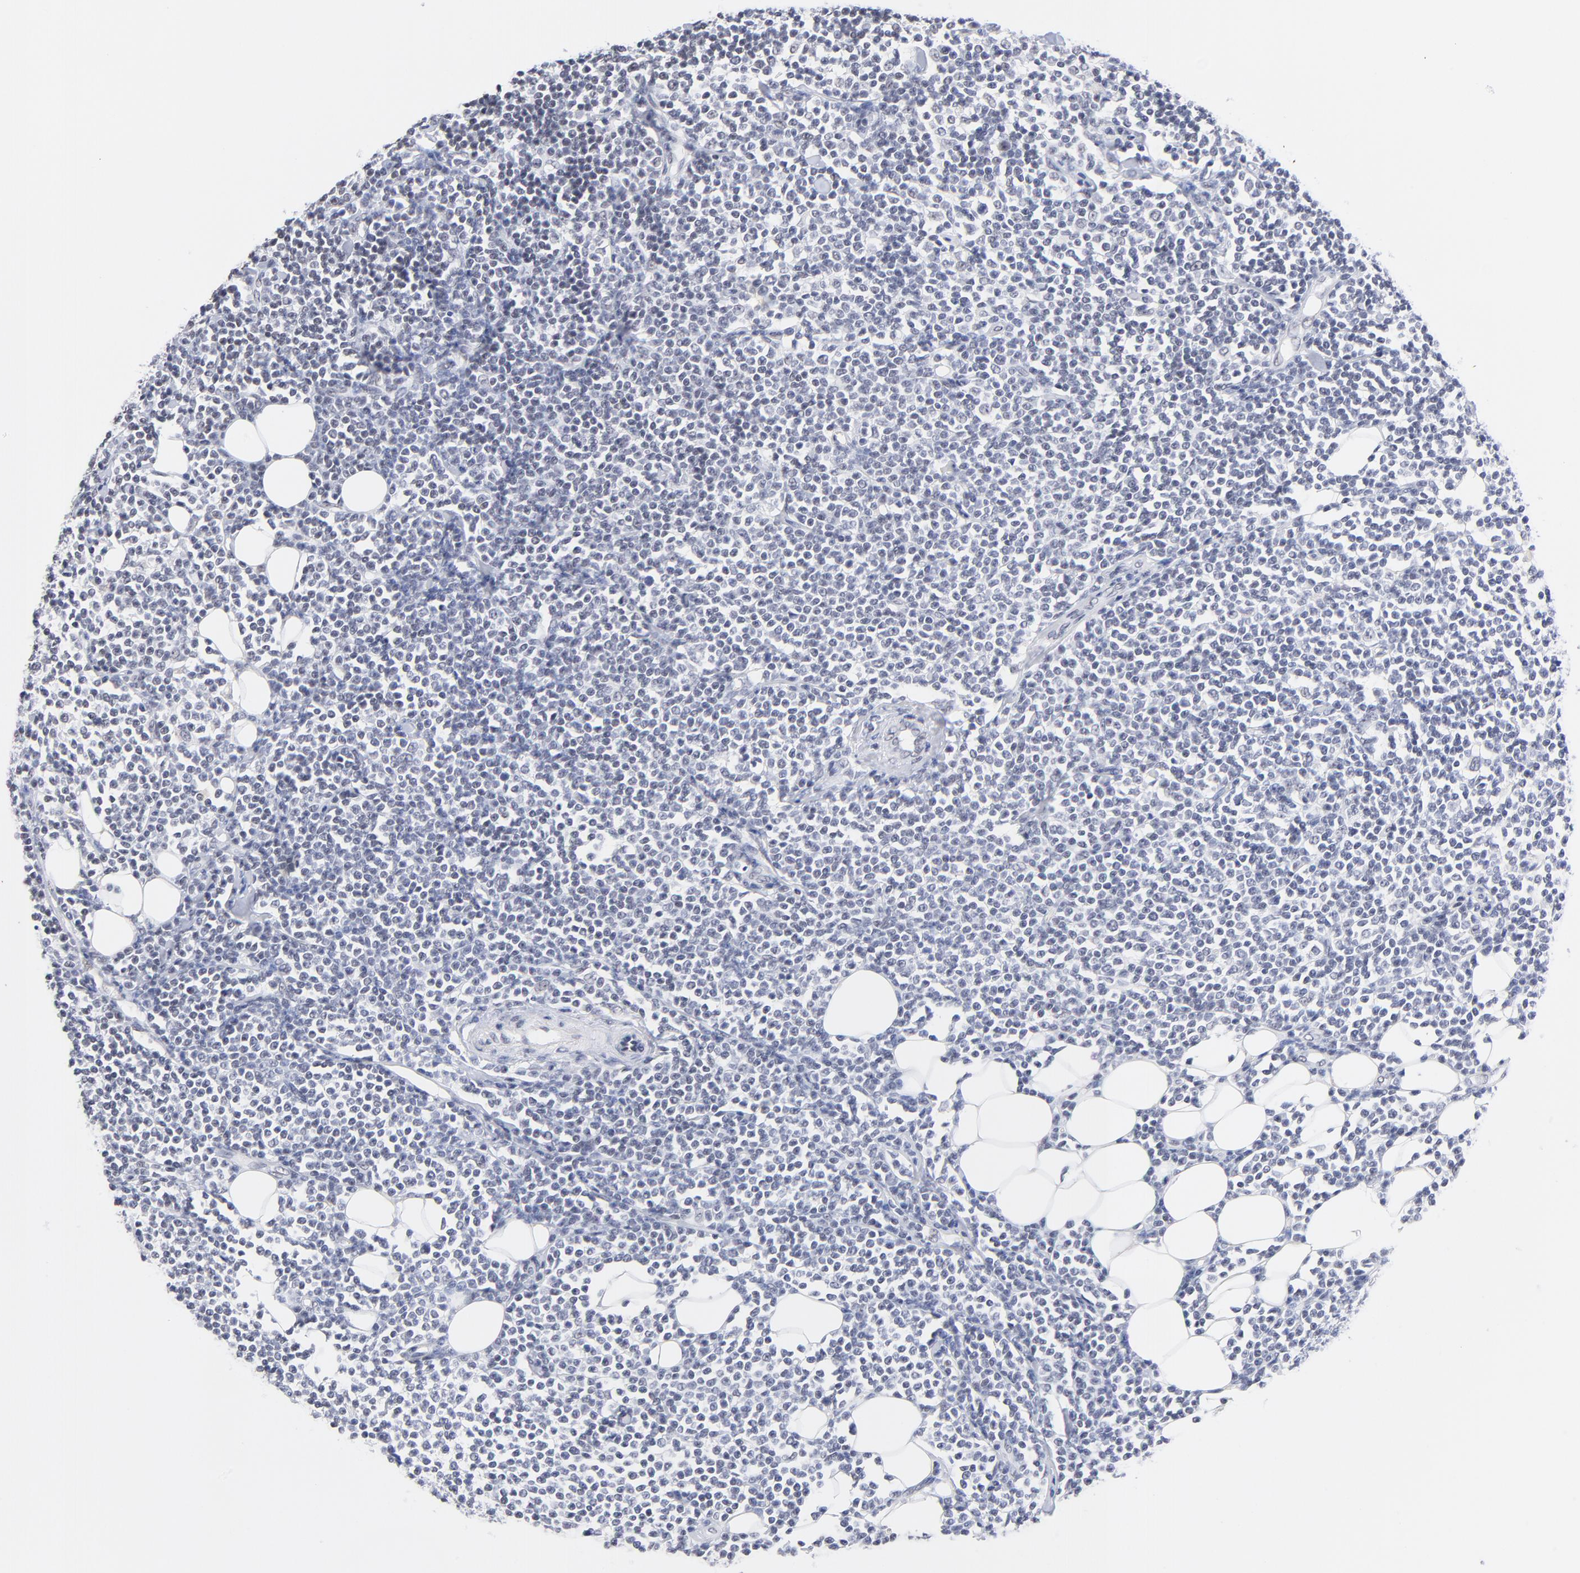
{"staining": {"intensity": "negative", "quantity": "none", "location": "none"}, "tissue": "lymphoma", "cell_type": "Tumor cells", "image_type": "cancer", "snomed": [{"axis": "morphology", "description": "Malignant lymphoma, non-Hodgkin's type, Low grade"}, {"axis": "topography", "description": "Soft tissue"}], "caption": "A high-resolution micrograph shows immunohistochemistry (IHC) staining of low-grade malignant lymphoma, non-Hodgkin's type, which displays no significant expression in tumor cells.", "gene": "ZNF74", "patient": {"sex": "male", "age": 92}}